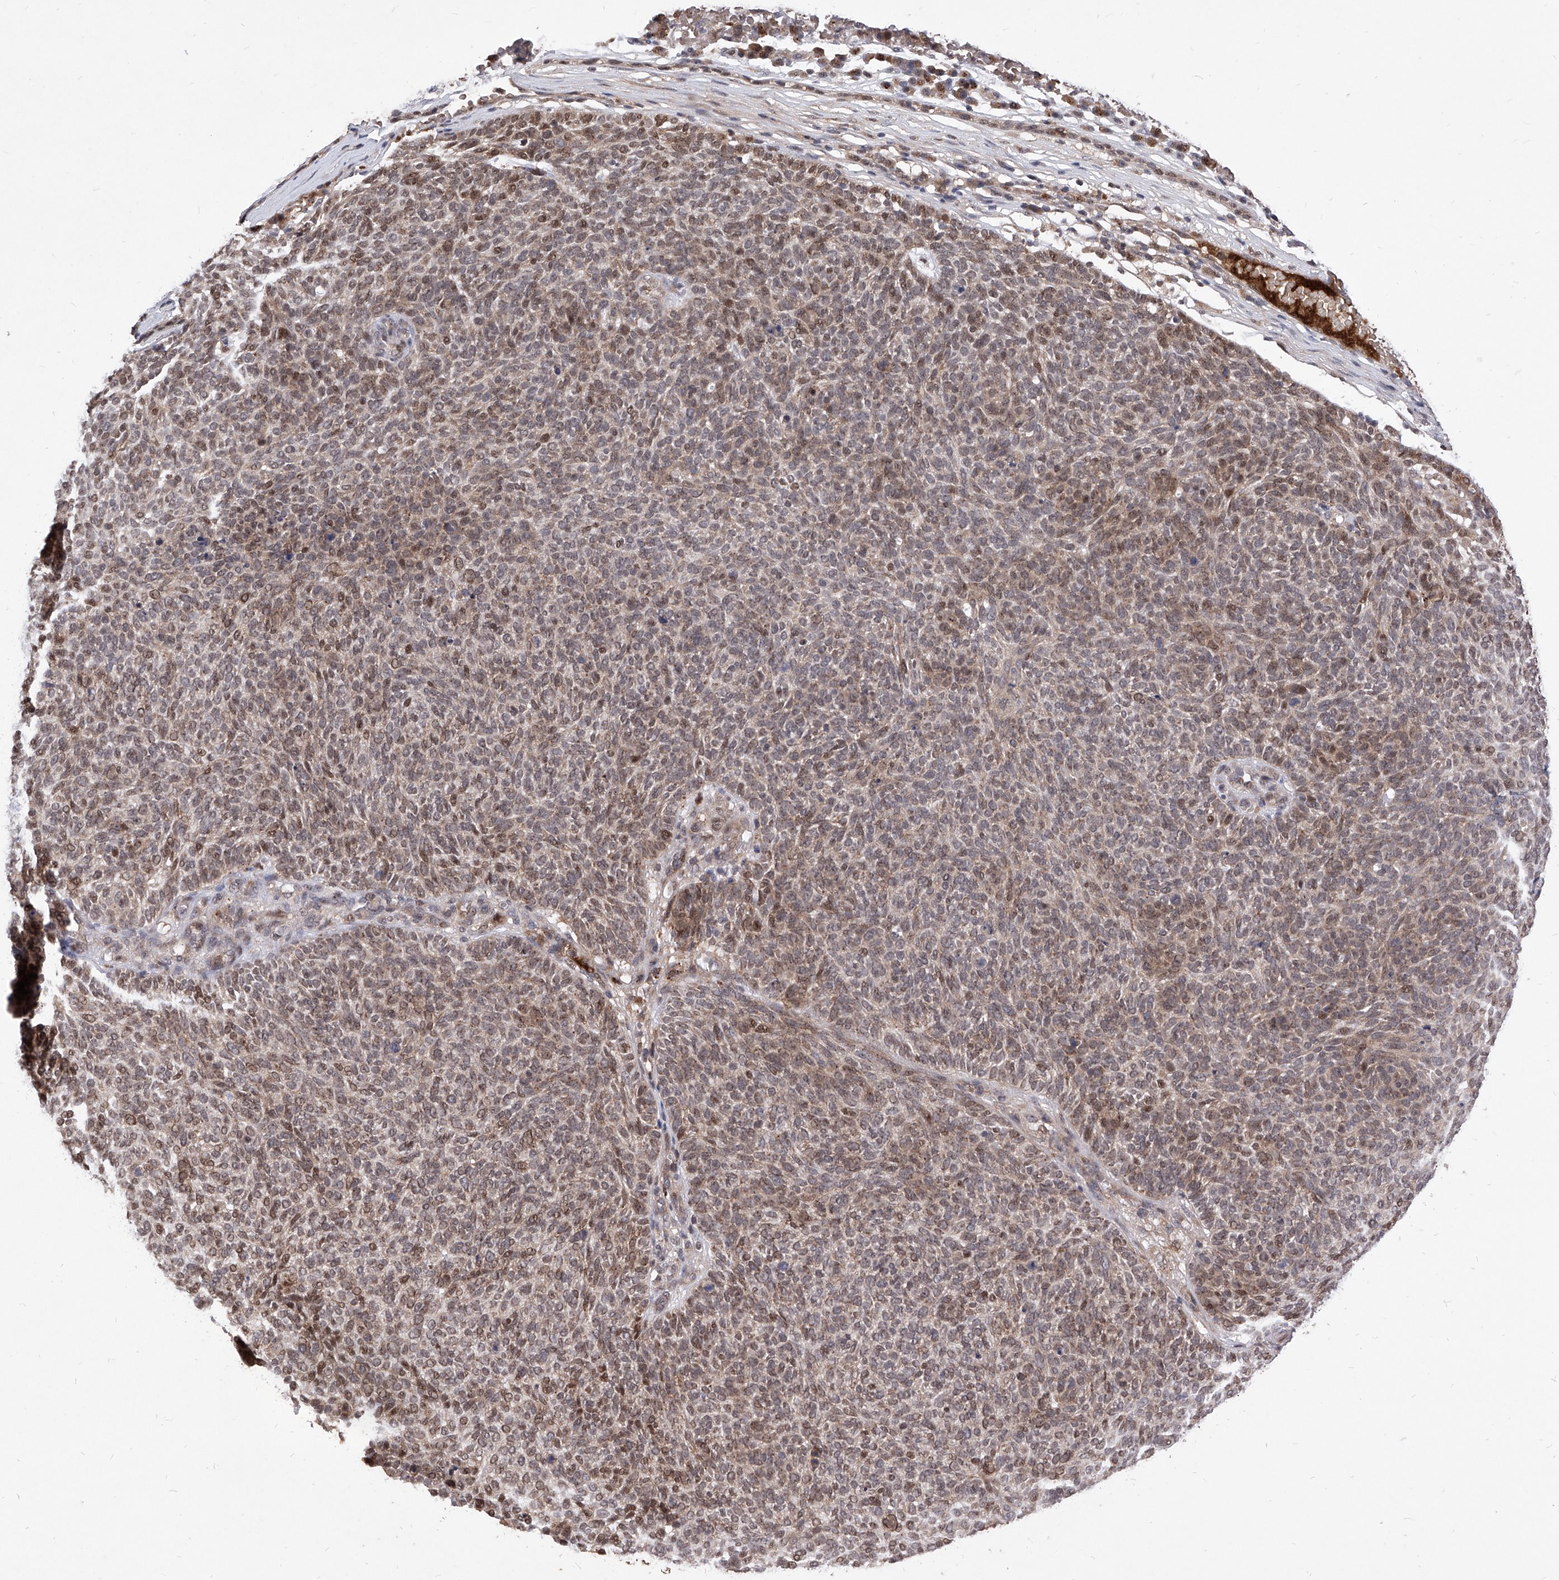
{"staining": {"intensity": "moderate", "quantity": ">75%", "location": "cytoplasmic/membranous,nuclear"}, "tissue": "skin cancer", "cell_type": "Tumor cells", "image_type": "cancer", "snomed": [{"axis": "morphology", "description": "Squamous cell carcinoma, NOS"}, {"axis": "topography", "description": "Skin"}], "caption": "Immunohistochemical staining of skin squamous cell carcinoma shows moderate cytoplasmic/membranous and nuclear protein staining in approximately >75% of tumor cells.", "gene": "LGR4", "patient": {"sex": "female", "age": 90}}